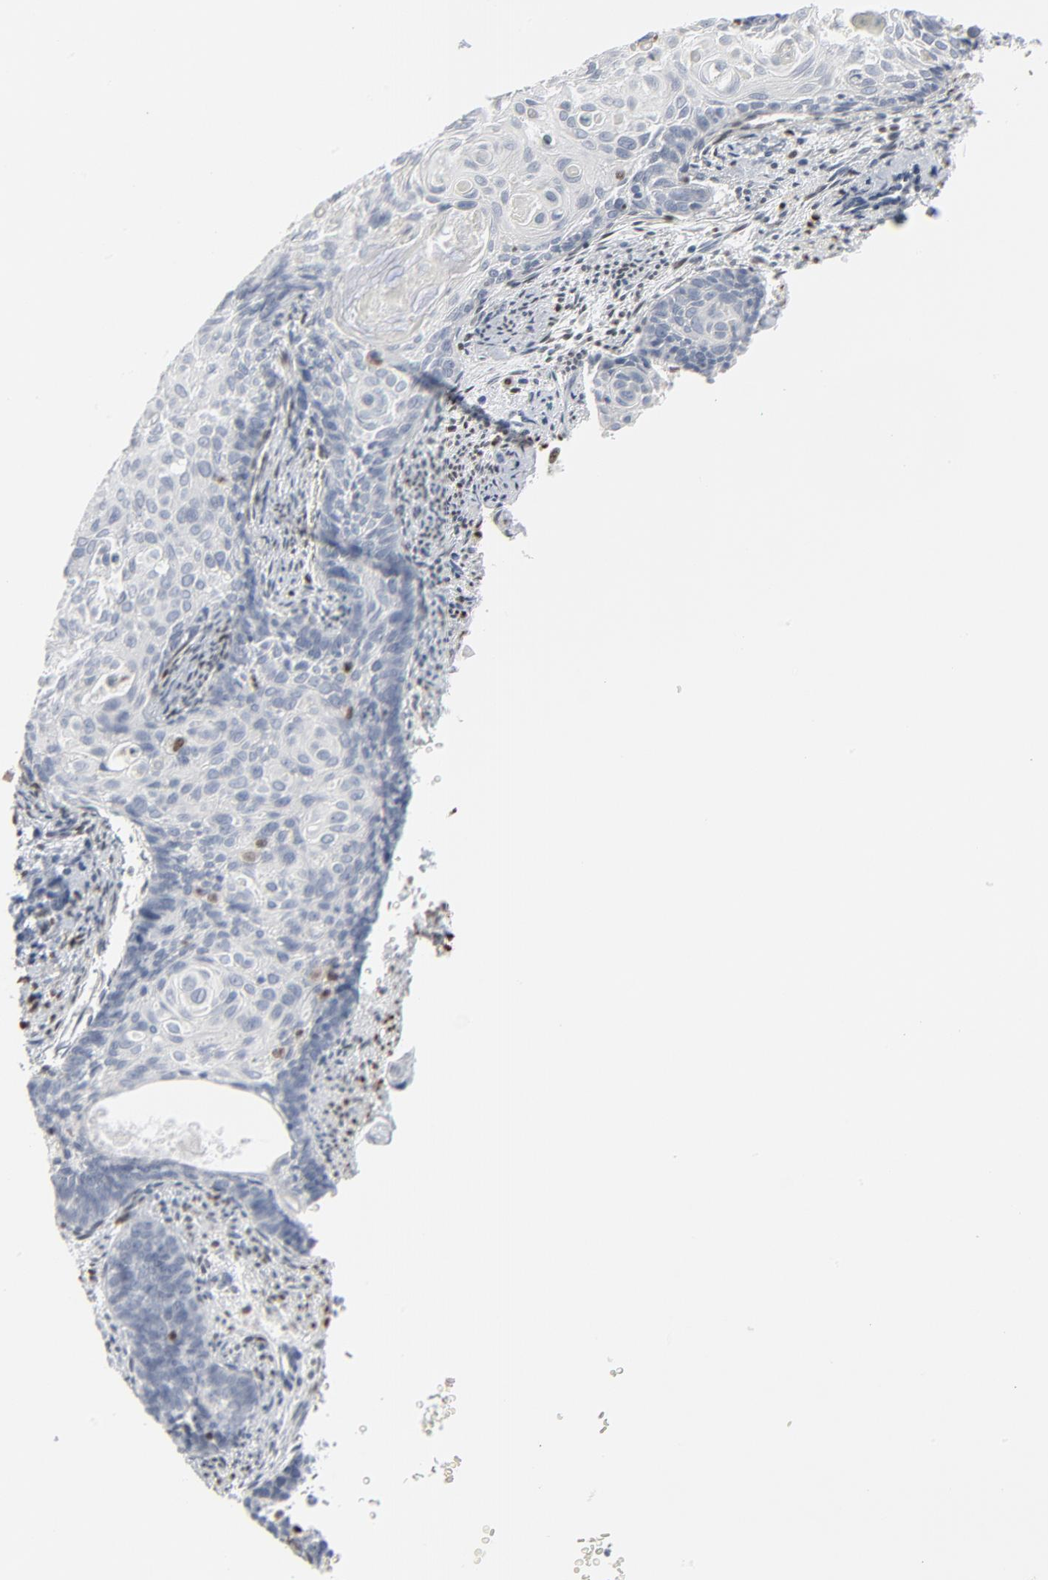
{"staining": {"intensity": "negative", "quantity": "none", "location": "none"}, "tissue": "cervical cancer", "cell_type": "Tumor cells", "image_type": "cancer", "snomed": [{"axis": "morphology", "description": "Squamous cell carcinoma, NOS"}, {"axis": "topography", "description": "Cervix"}], "caption": "Immunohistochemistry (IHC) image of neoplastic tissue: cervical squamous cell carcinoma stained with DAB displays no significant protein staining in tumor cells. (DAB immunohistochemistry, high magnification).", "gene": "MITF", "patient": {"sex": "female", "age": 38}}